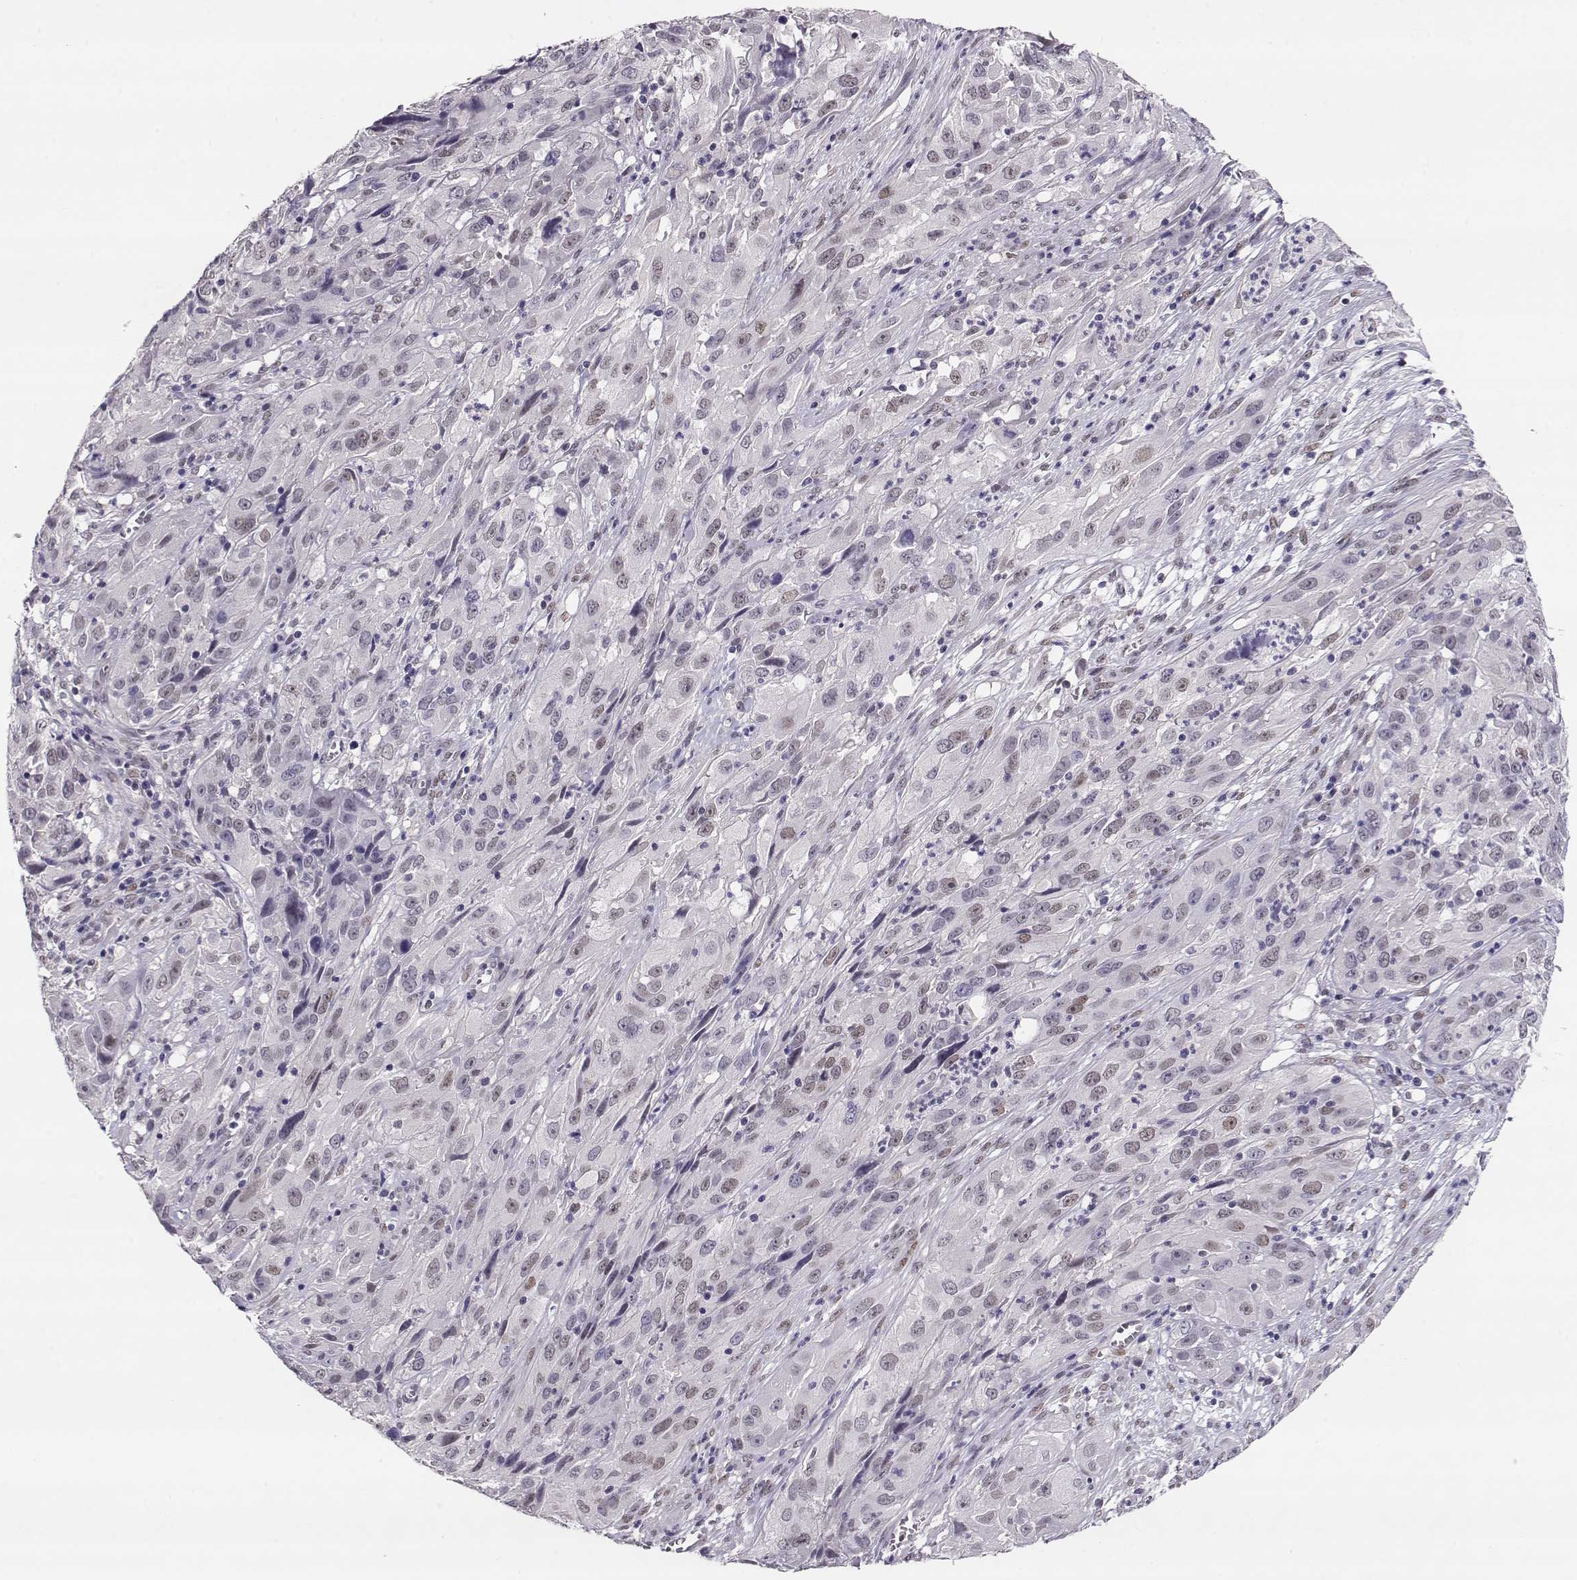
{"staining": {"intensity": "negative", "quantity": "none", "location": "none"}, "tissue": "cervical cancer", "cell_type": "Tumor cells", "image_type": "cancer", "snomed": [{"axis": "morphology", "description": "Squamous cell carcinoma, NOS"}, {"axis": "topography", "description": "Cervix"}], "caption": "This photomicrograph is of cervical cancer (squamous cell carcinoma) stained with immunohistochemistry to label a protein in brown with the nuclei are counter-stained blue. There is no positivity in tumor cells.", "gene": "POLI", "patient": {"sex": "female", "age": 32}}